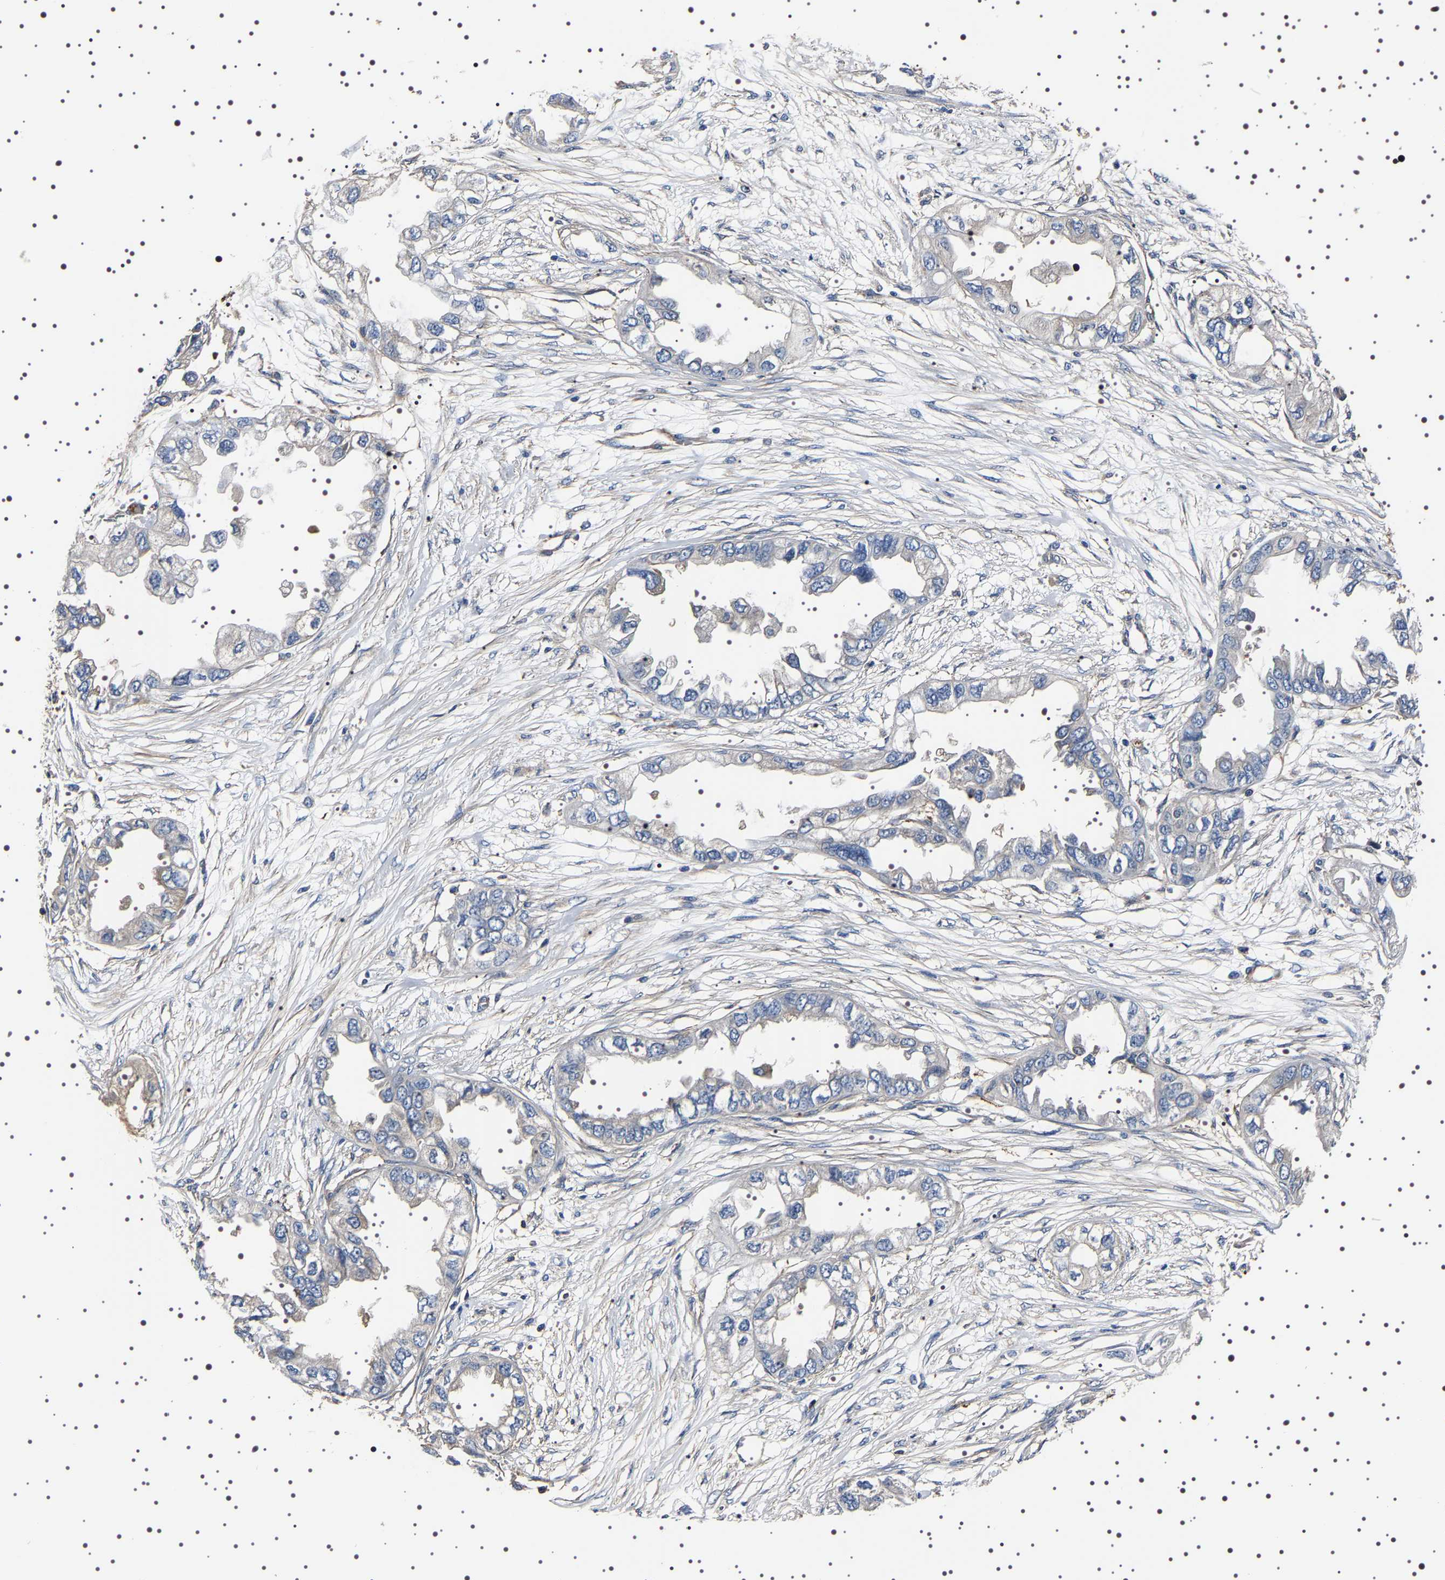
{"staining": {"intensity": "negative", "quantity": "none", "location": "none"}, "tissue": "endometrial cancer", "cell_type": "Tumor cells", "image_type": "cancer", "snomed": [{"axis": "morphology", "description": "Adenocarcinoma, NOS"}, {"axis": "topography", "description": "Endometrium"}], "caption": "Endometrial cancer was stained to show a protein in brown. There is no significant positivity in tumor cells.", "gene": "WDR1", "patient": {"sex": "female", "age": 67}}